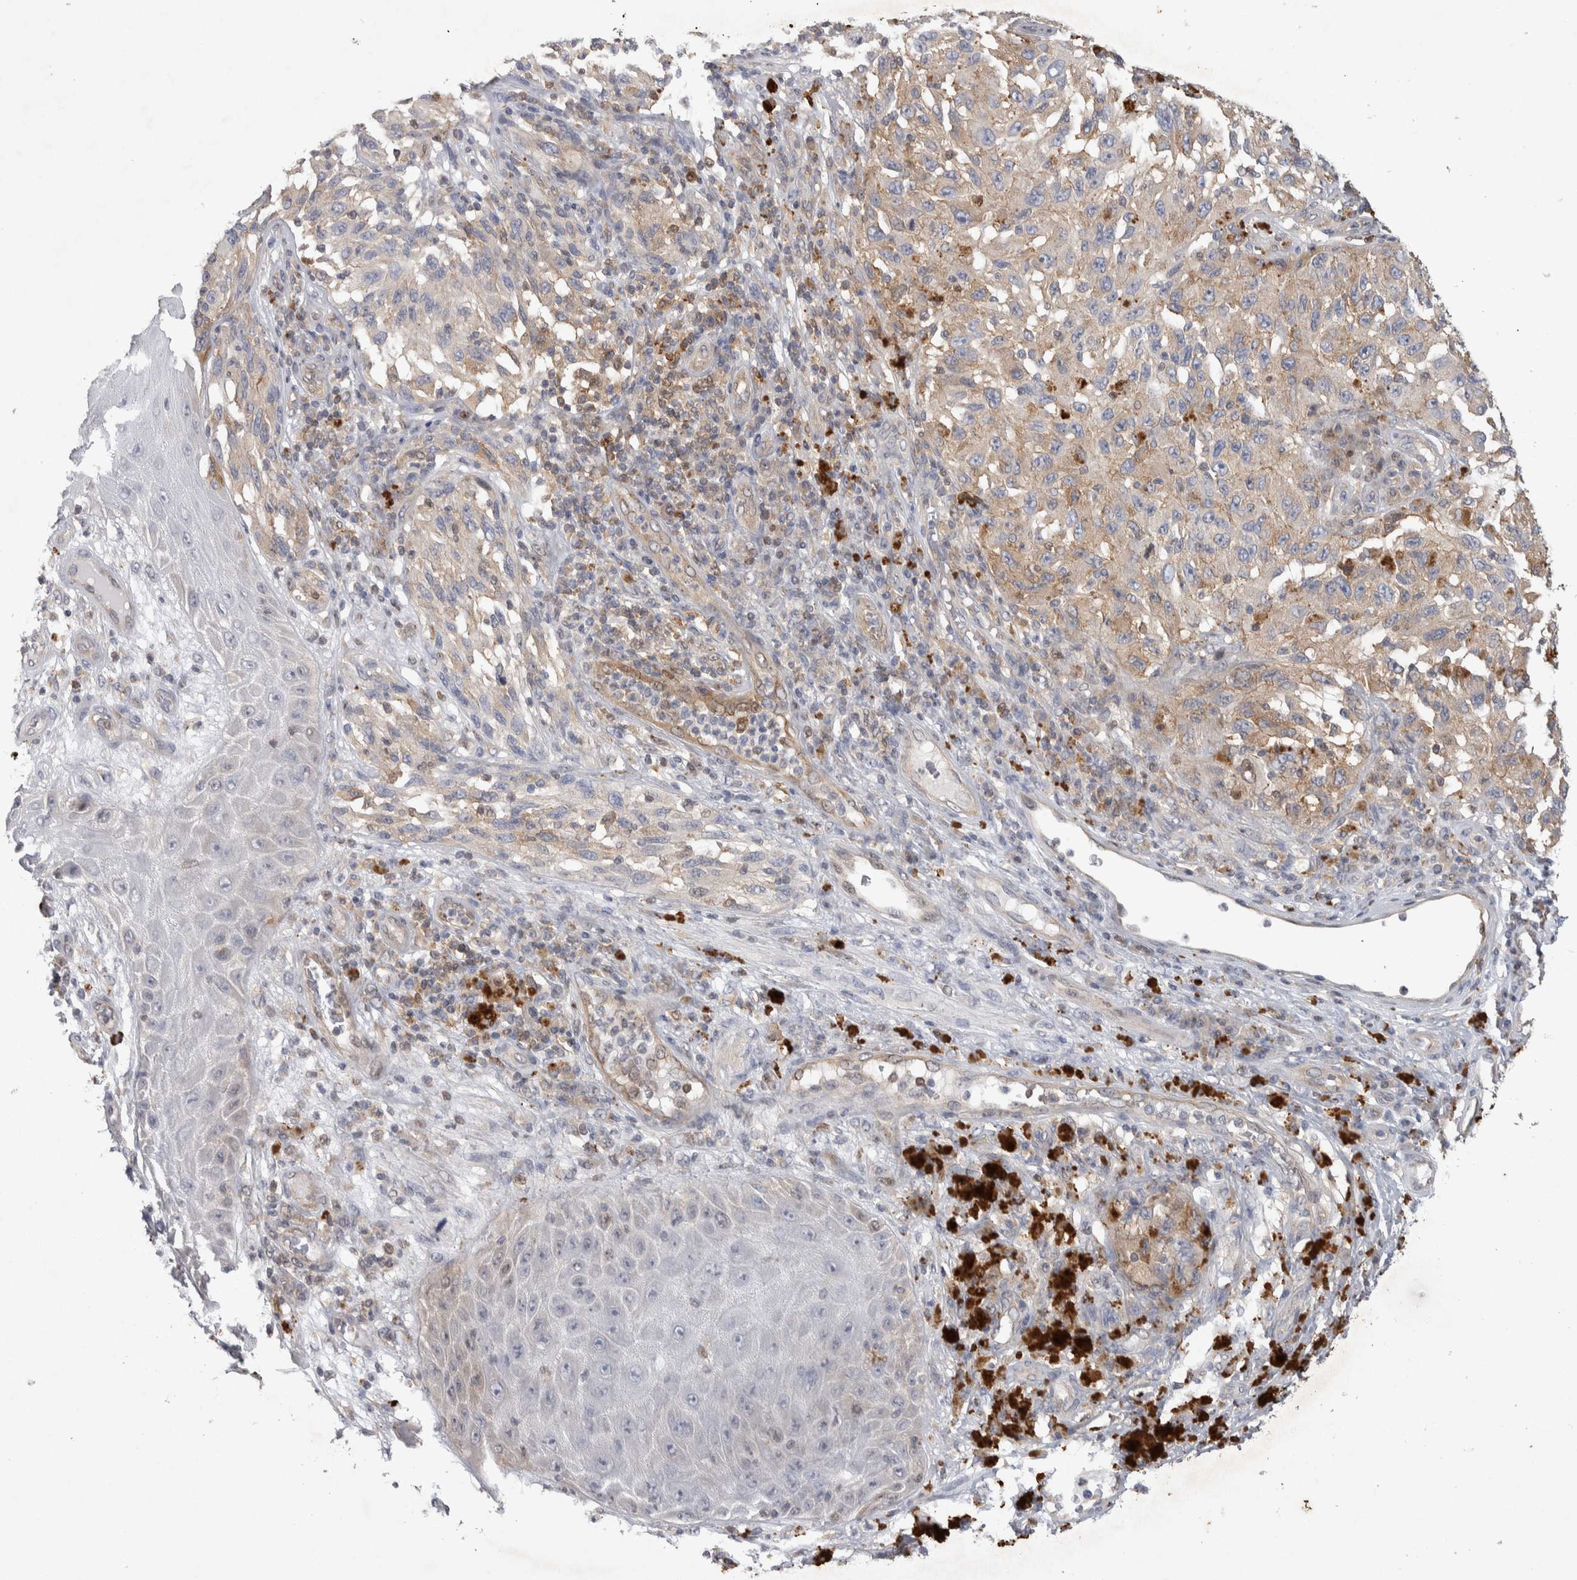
{"staining": {"intensity": "weak", "quantity": "25%-75%", "location": "cytoplasmic/membranous"}, "tissue": "melanoma", "cell_type": "Tumor cells", "image_type": "cancer", "snomed": [{"axis": "morphology", "description": "Malignant melanoma, NOS"}, {"axis": "topography", "description": "Skin"}], "caption": "An image showing weak cytoplasmic/membranous positivity in approximately 25%-75% of tumor cells in melanoma, as visualized by brown immunohistochemical staining.", "gene": "NFKB2", "patient": {"sex": "female", "age": 73}}